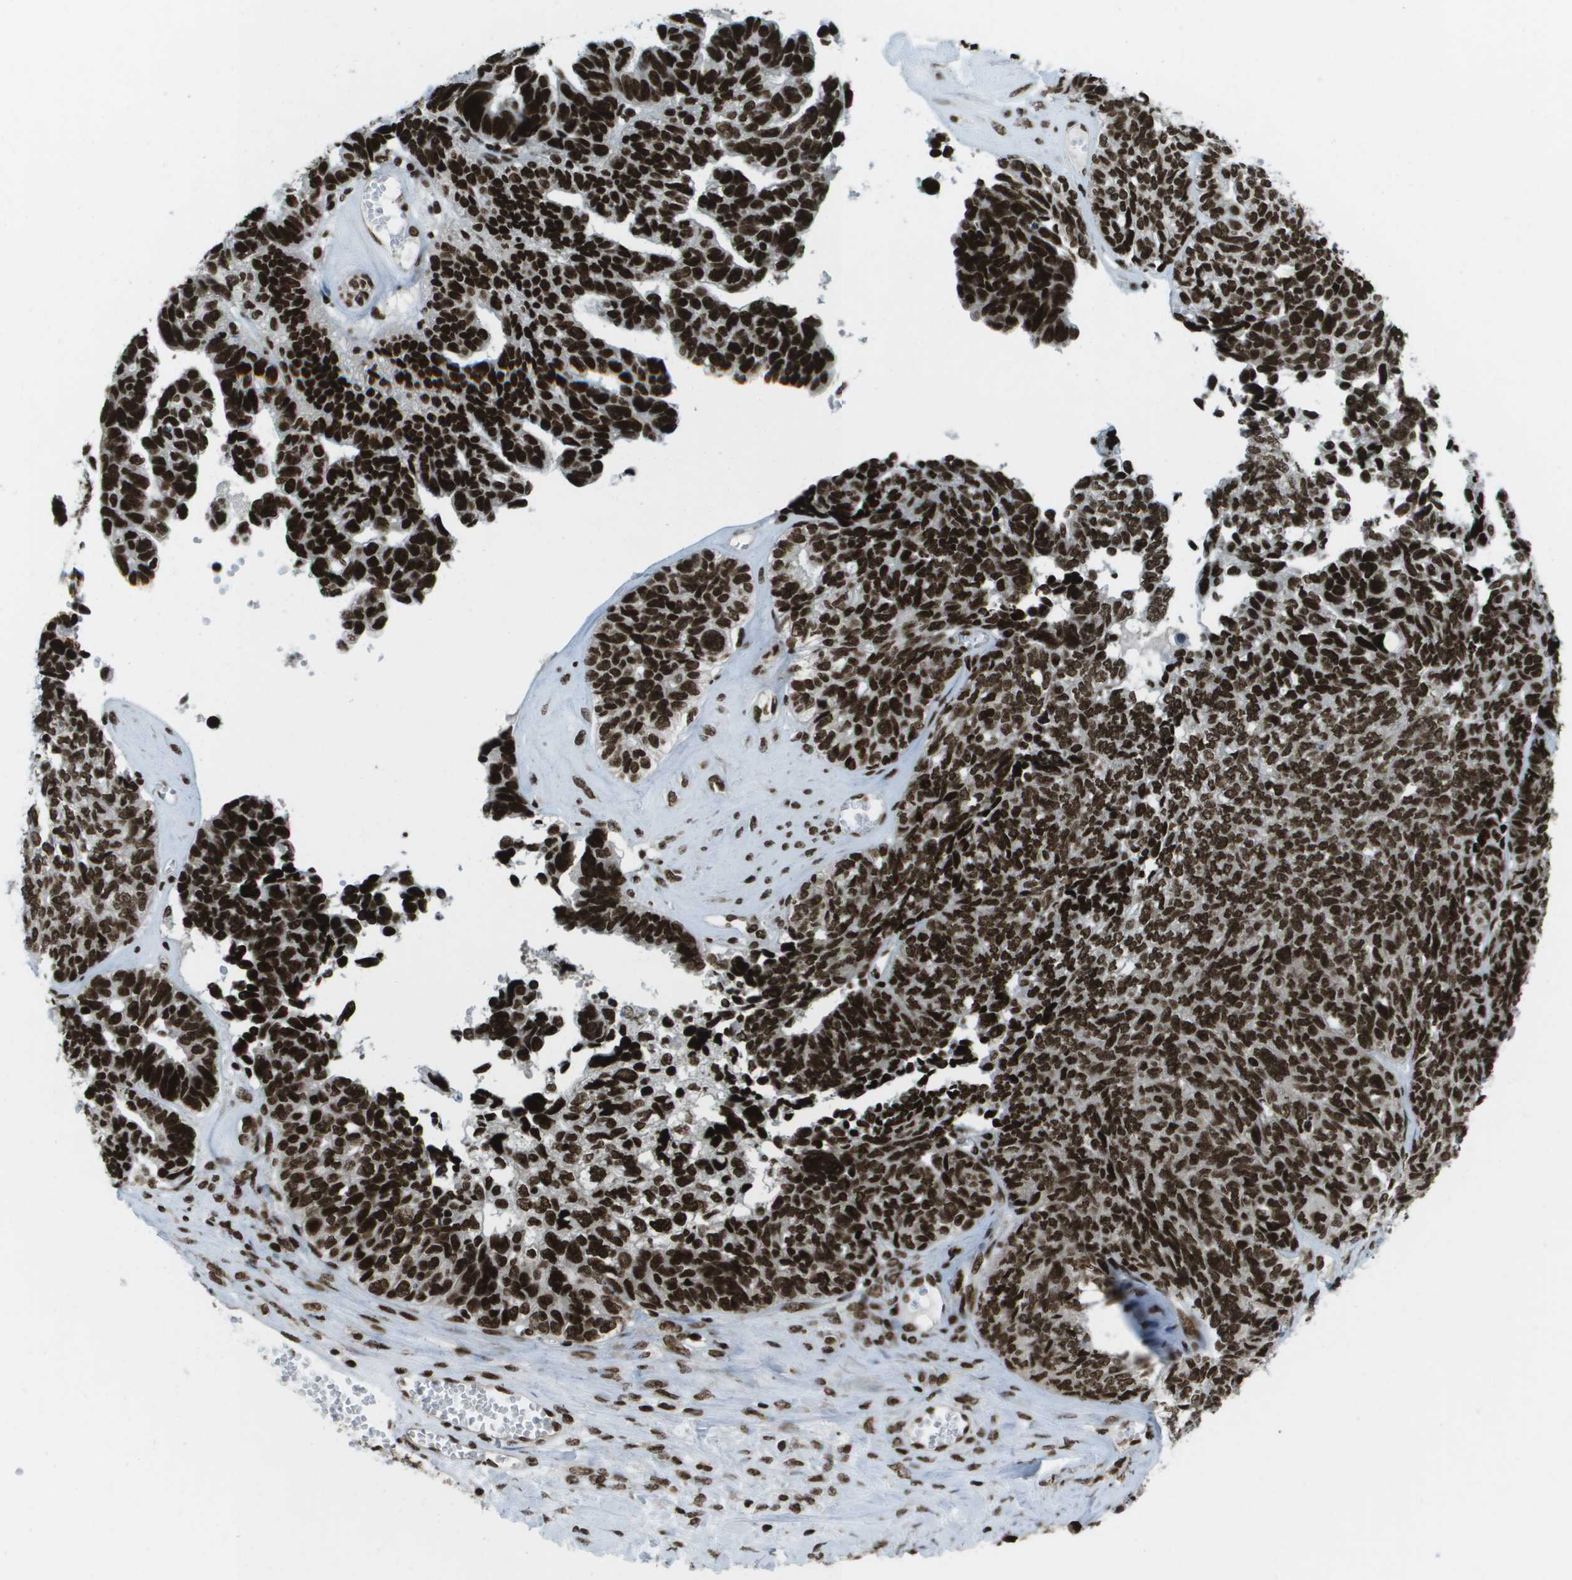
{"staining": {"intensity": "strong", "quantity": ">75%", "location": "nuclear"}, "tissue": "ovarian cancer", "cell_type": "Tumor cells", "image_type": "cancer", "snomed": [{"axis": "morphology", "description": "Cystadenocarcinoma, serous, NOS"}, {"axis": "topography", "description": "Ovary"}], "caption": "Human ovarian serous cystadenocarcinoma stained for a protein (brown) shows strong nuclear positive staining in about >75% of tumor cells.", "gene": "GLYR1", "patient": {"sex": "female", "age": 79}}